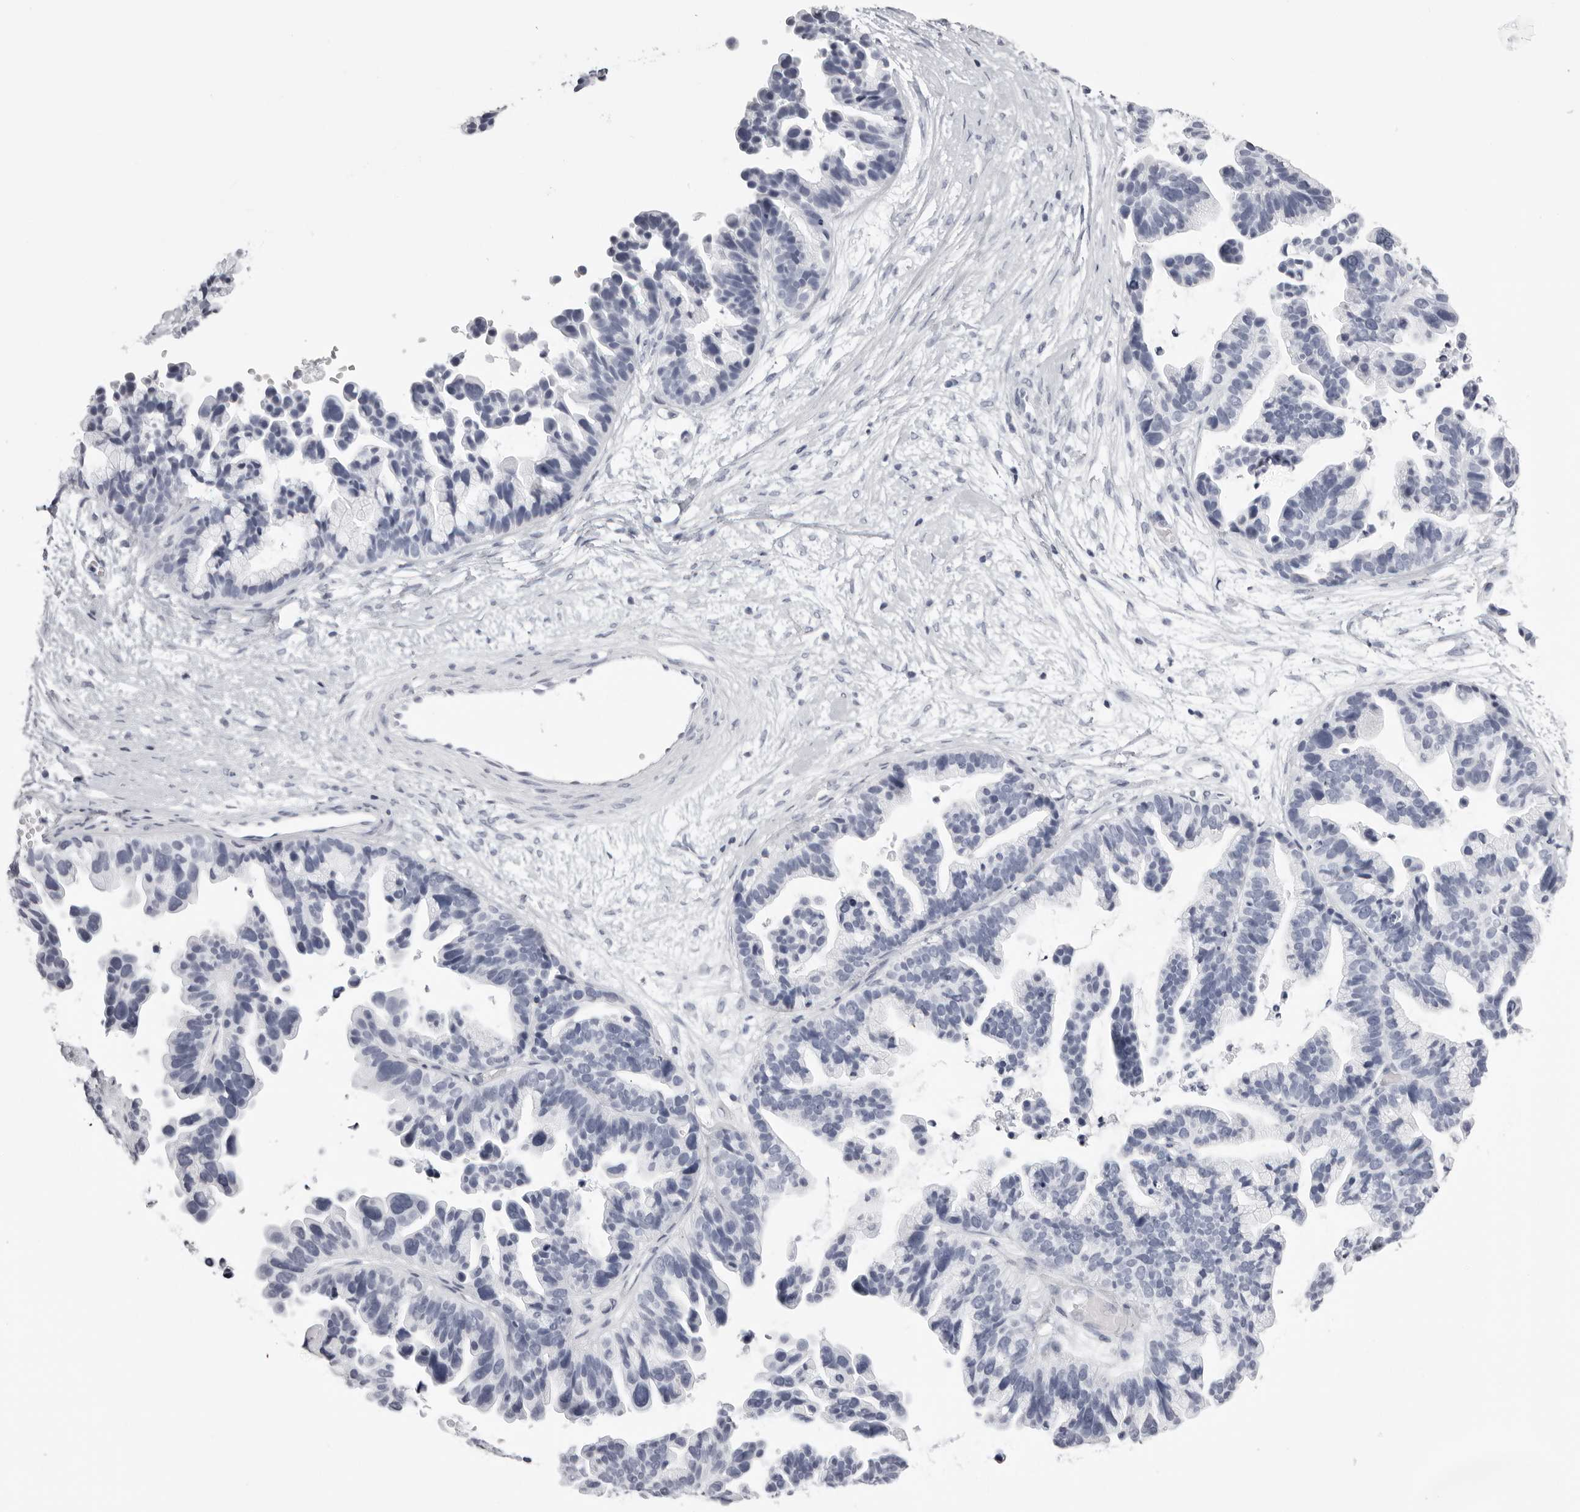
{"staining": {"intensity": "negative", "quantity": "none", "location": "none"}, "tissue": "ovarian cancer", "cell_type": "Tumor cells", "image_type": "cancer", "snomed": [{"axis": "morphology", "description": "Cystadenocarcinoma, serous, NOS"}, {"axis": "topography", "description": "Ovary"}], "caption": "Serous cystadenocarcinoma (ovarian) was stained to show a protein in brown. There is no significant positivity in tumor cells.", "gene": "RHO", "patient": {"sex": "female", "age": 56}}